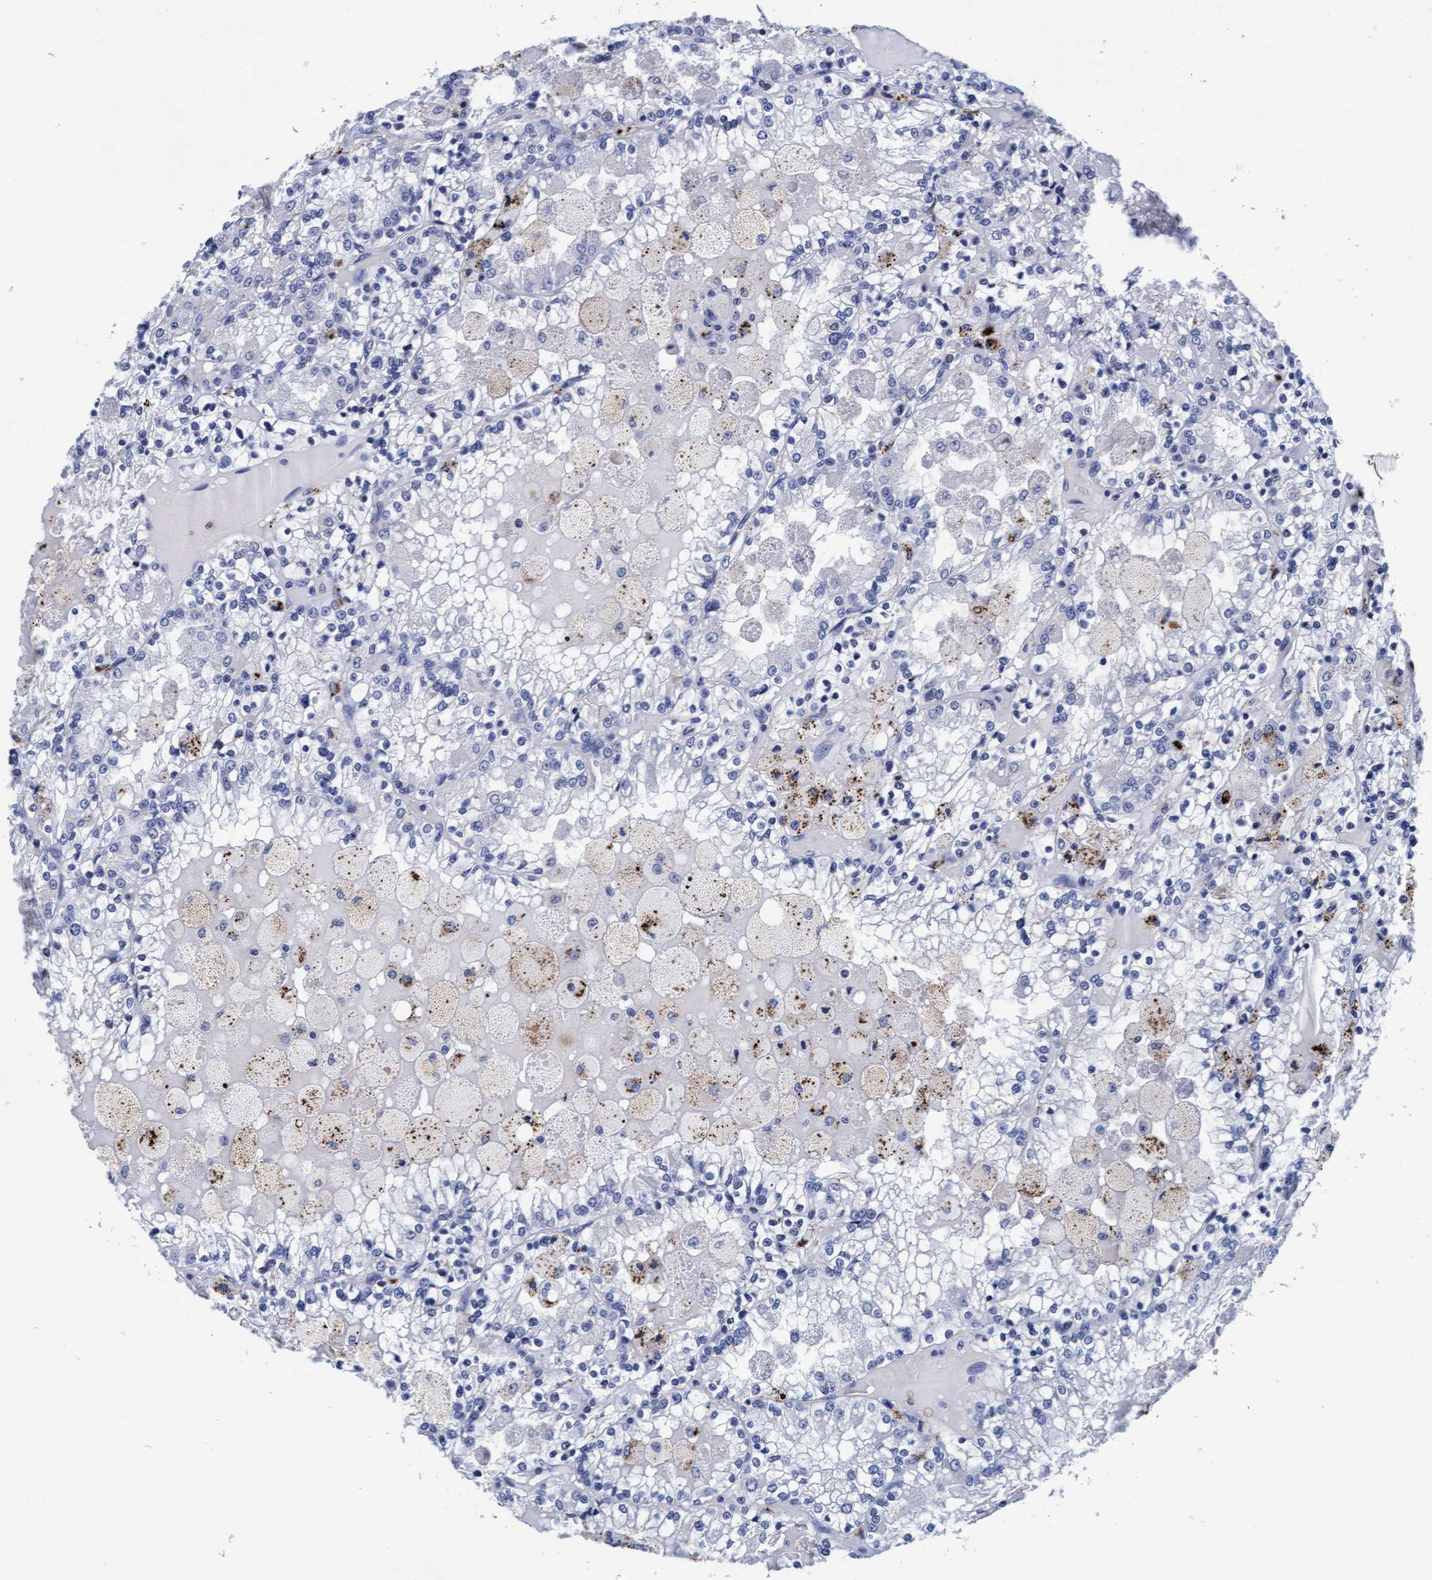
{"staining": {"intensity": "negative", "quantity": "none", "location": "none"}, "tissue": "renal cancer", "cell_type": "Tumor cells", "image_type": "cancer", "snomed": [{"axis": "morphology", "description": "Adenocarcinoma, NOS"}, {"axis": "topography", "description": "Kidney"}], "caption": "A high-resolution histopathology image shows immunohistochemistry (IHC) staining of renal adenocarcinoma, which shows no significant expression in tumor cells.", "gene": "ARSG", "patient": {"sex": "female", "age": 56}}